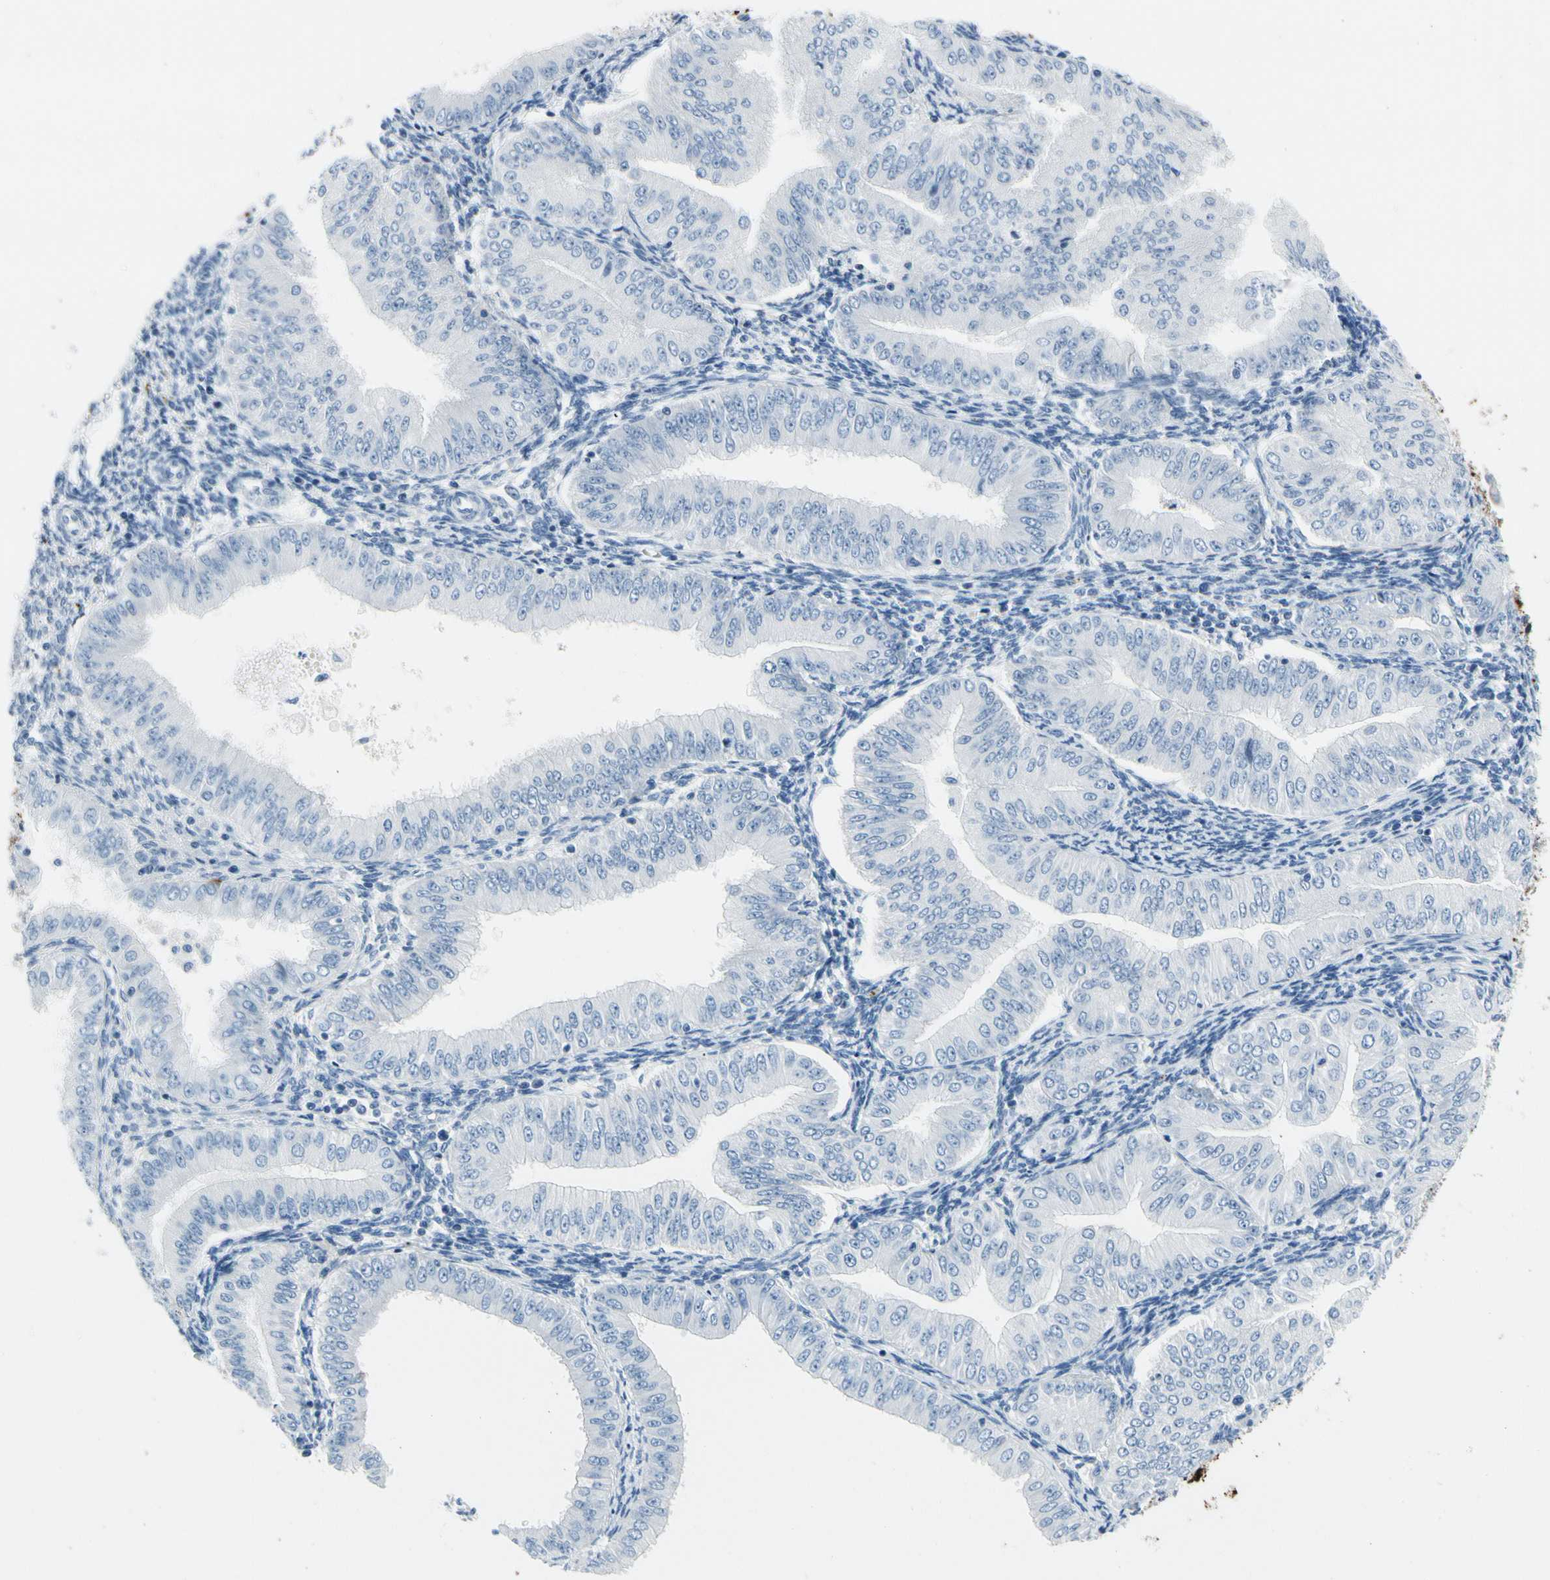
{"staining": {"intensity": "negative", "quantity": "none", "location": "none"}, "tissue": "endometrial cancer", "cell_type": "Tumor cells", "image_type": "cancer", "snomed": [{"axis": "morphology", "description": "Normal tissue, NOS"}, {"axis": "morphology", "description": "Adenocarcinoma, NOS"}, {"axis": "topography", "description": "Endometrium"}], "caption": "IHC of adenocarcinoma (endometrial) exhibits no expression in tumor cells. (Immunohistochemistry (ihc), brightfield microscopy, high magnification).", "gene": "MUC5B", "patient": {"sex": "female", "age": 53}}